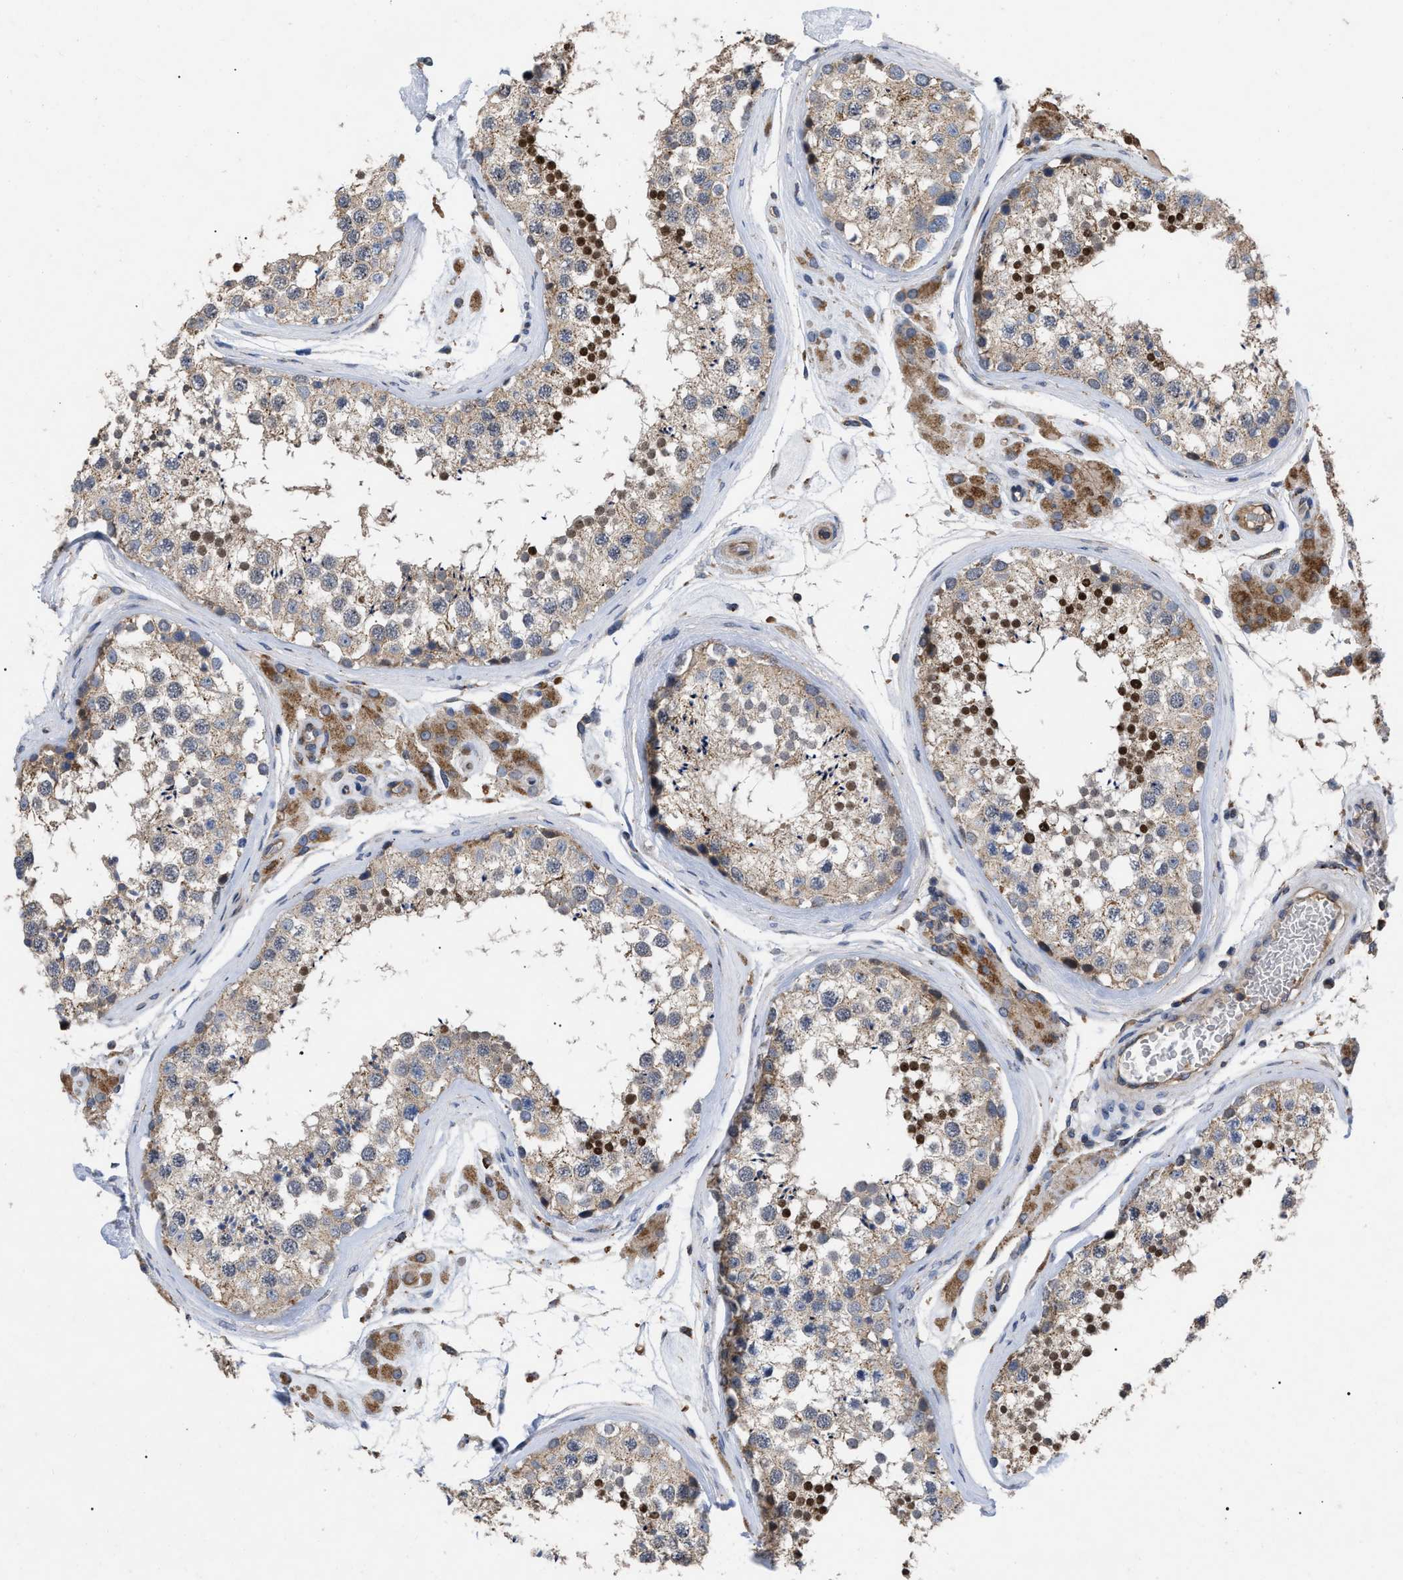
{"staining": {"intensity": "moderate", "quantity": ">75%", "location": "cytoplasmic/membranous,nuclear"}, "tissue": "testis", "cell_type": "Cells in seminiferous ducts", "image_type": "normal", "snomed": [{"axis": "morphology", "description": "Normal tissue, NOS"}, {"axis": "topography", "description": "Testis"}], "caption": "The histopathology image shows a brown stain indicating the presence of a protein in the cytoplasmic/membranous,nuclear of cells in seminiferous ducts in testis. The staining is performed using DAB brown chromogen to label protein expression. The nuclei are counter-stained blue using hematoxylin.", "gene": "FAM171A2", "patient": {"sex": "male", "age": 46}}